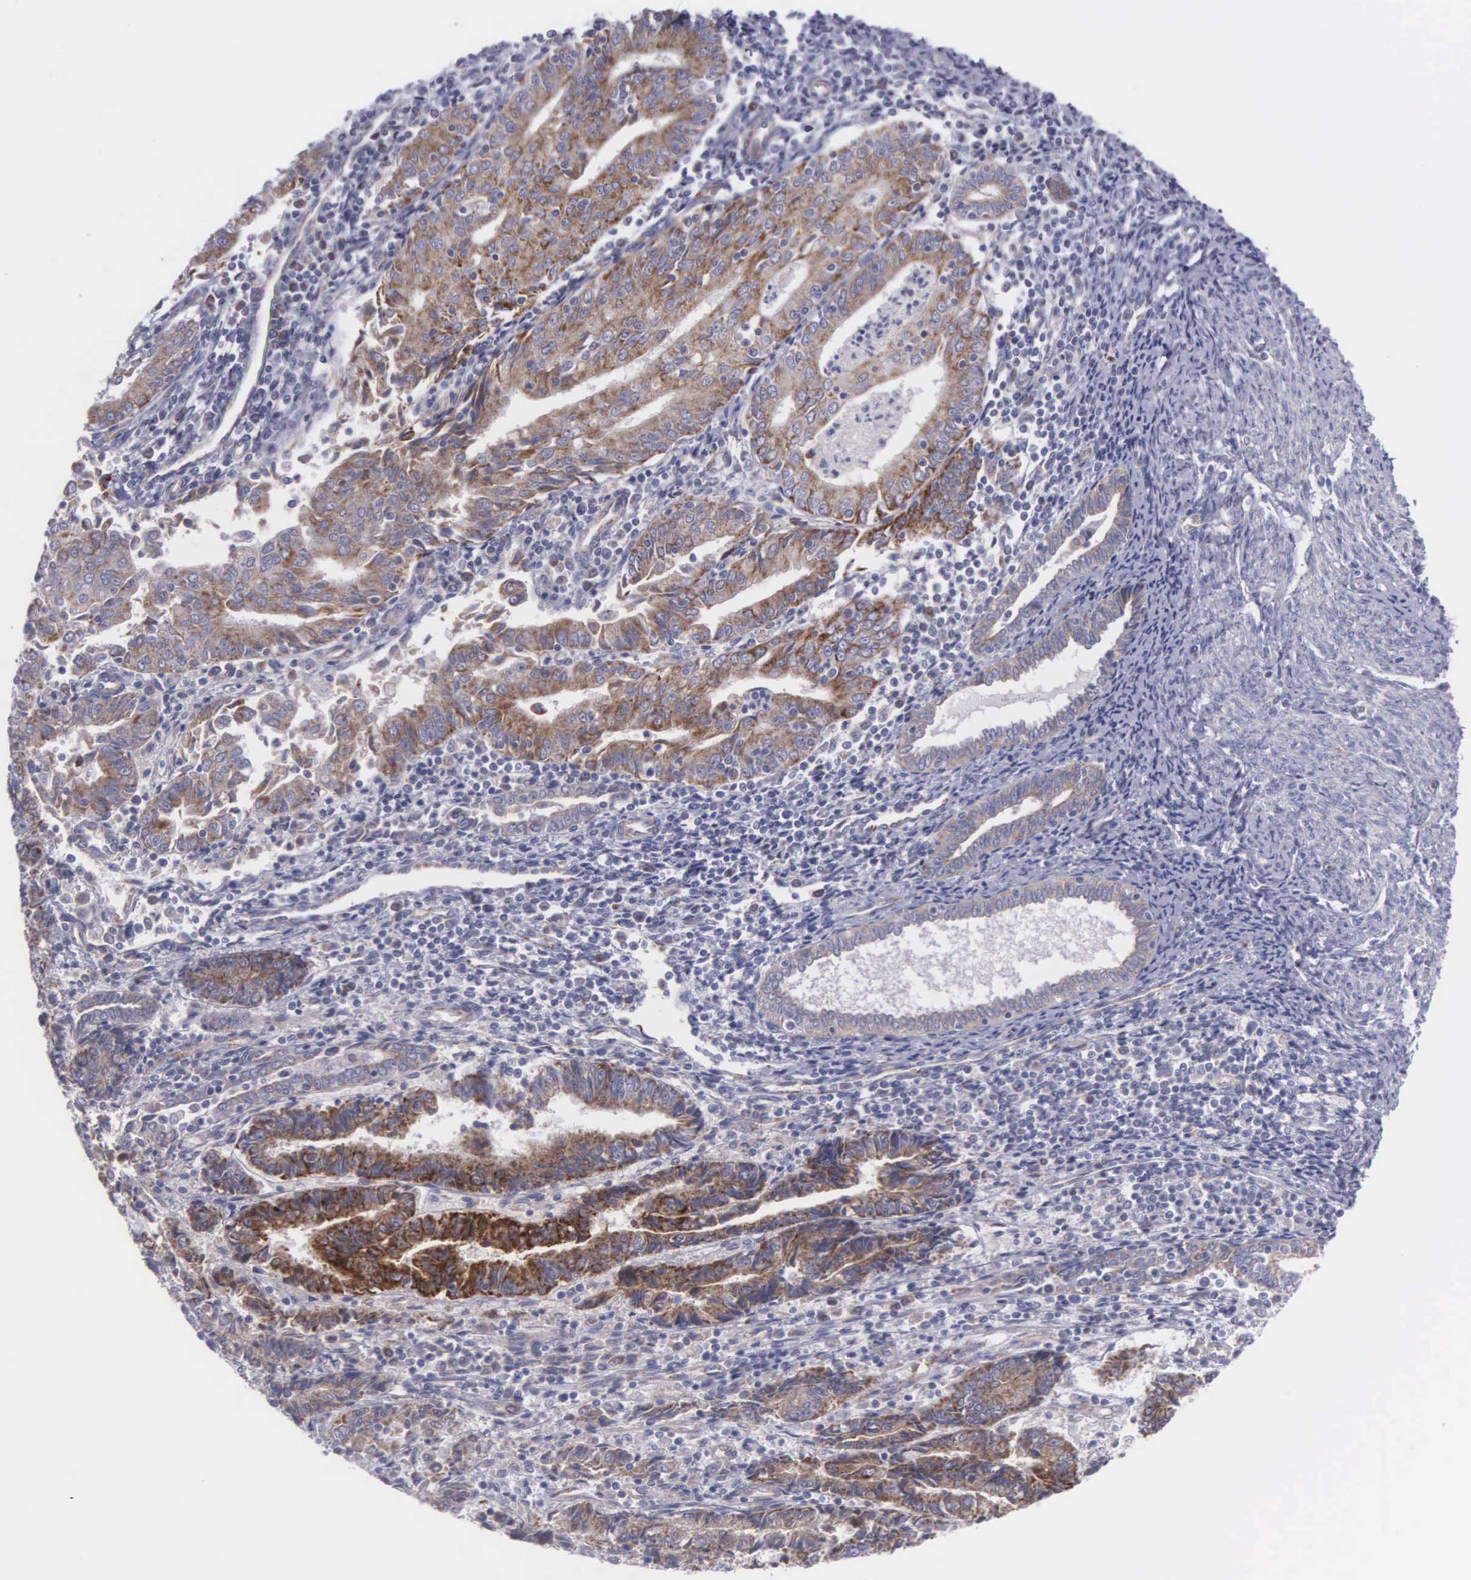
{"staining": {"intensity": "moderate", "quantity": ">75%", "location": "cytoplasmic/membranous"}, "tissue": "endometrial cancer", "cell_type": "Tumor cells", "image_type": "cancer", "snomed": [{"axis": "morphology", "description": "Adenocarcinoma, NOS"}, {"axis": "topography", "description": "Endometrium"}], "caption": "Adenocarcinoma (endometrial) tissue reveals moderate cytoplasmic/membranous expression in about >75% of tumor cells, visualized by immunohistochemistry.", "gene": "SYNJ2BP", "patient": {"sex": "female", "age": 75}}